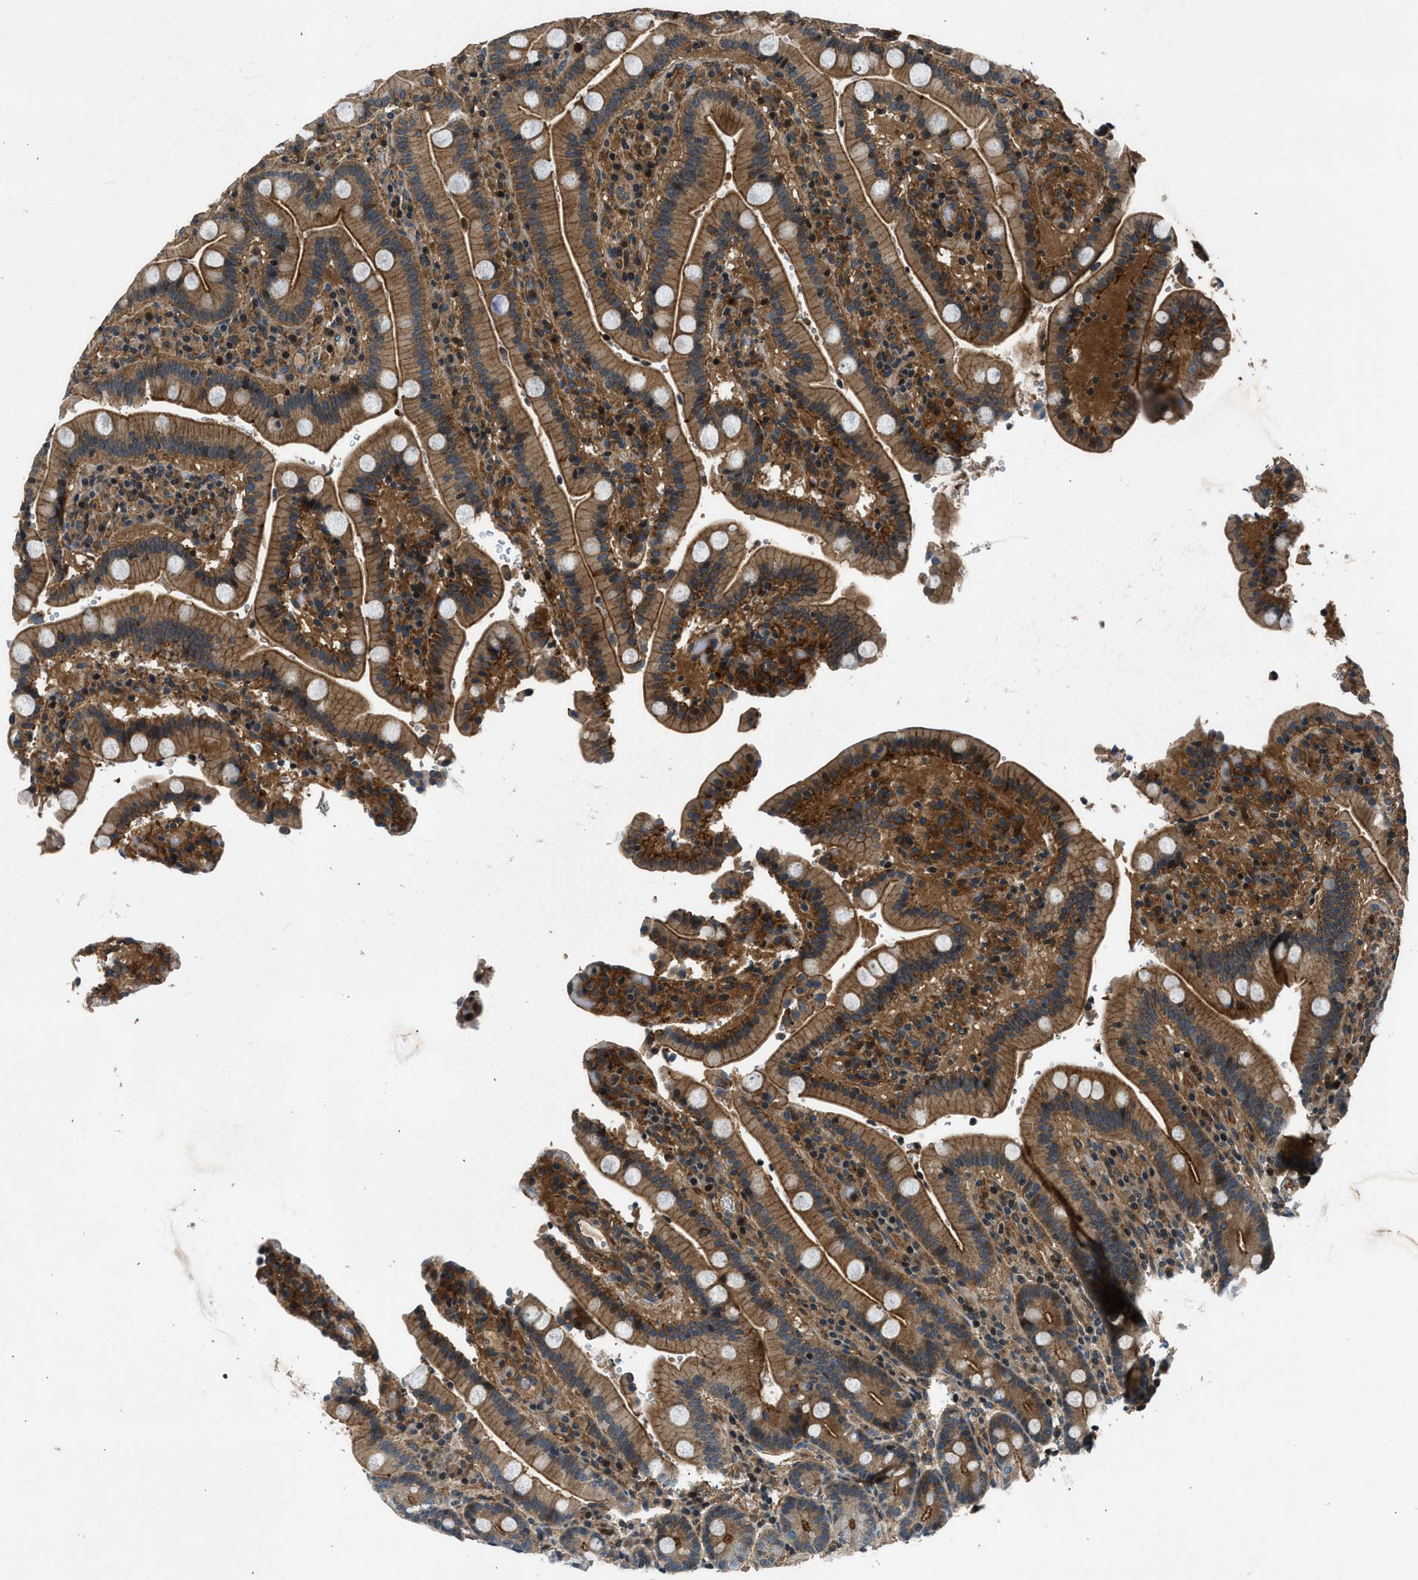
{"staining": {"intensity": "strong", "quantity": ">75%", "location": "cytoplasmic/membranous"}, "tissue": "duodenum", "cell_type": "Glandular cells", "image_type": "normal", "snomed": [{"axis": "morphology", "description": "Normal tissue, NOS"}, {"axis": "topography", "description": "Small intestine, NOS"}], "caption": "Immunohistochemical staining of benign human duodenum demonstrates strong cytoplasmic/membranous protein expression in about >75% of glandular cells.", "gene": "ARHGEF11", "patient": {"sex": "female", "age": 71}}